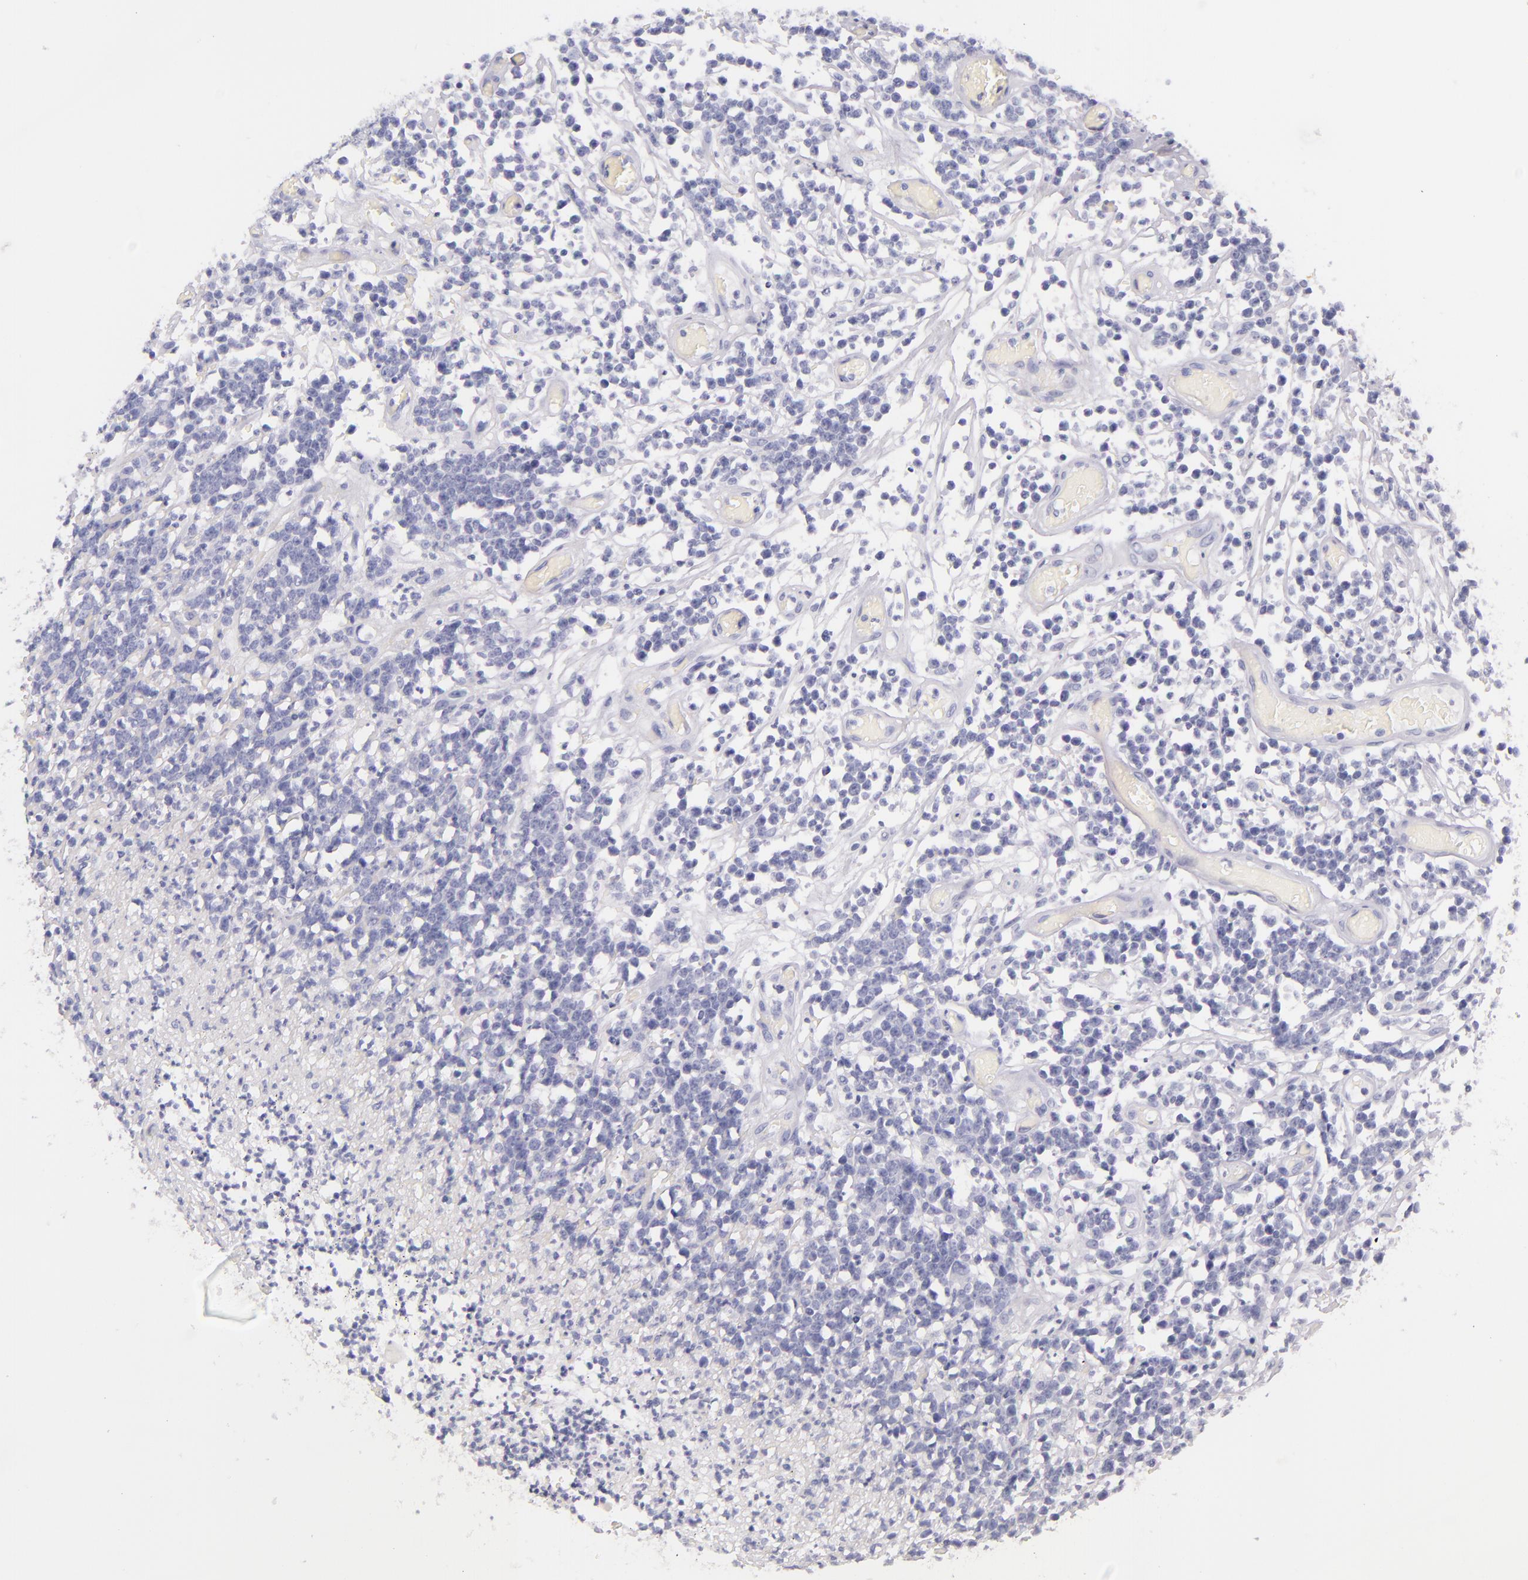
{"staining": {"intensity": "negative", "quantity": "none", "location": "none"}, "tissue": "lymphoma", "cell_type": "Tumor cells", "image_type": "cancer", "snomed": [{"axis": "morphology", "description": "Malignant lymphoma, non-Hodgkin's type, High grade"}, {"axis": "topography", "description": "Colon"}], "caption": "DAB (3,3'-diaminobenzidine) immunohistochemical staining of human high-grade malignant lymphoma, non-Hodgkin's type reveals no significant staining in tumor cells.", "gene": "INA", "patient": {"sex": "male", "age": 82}}